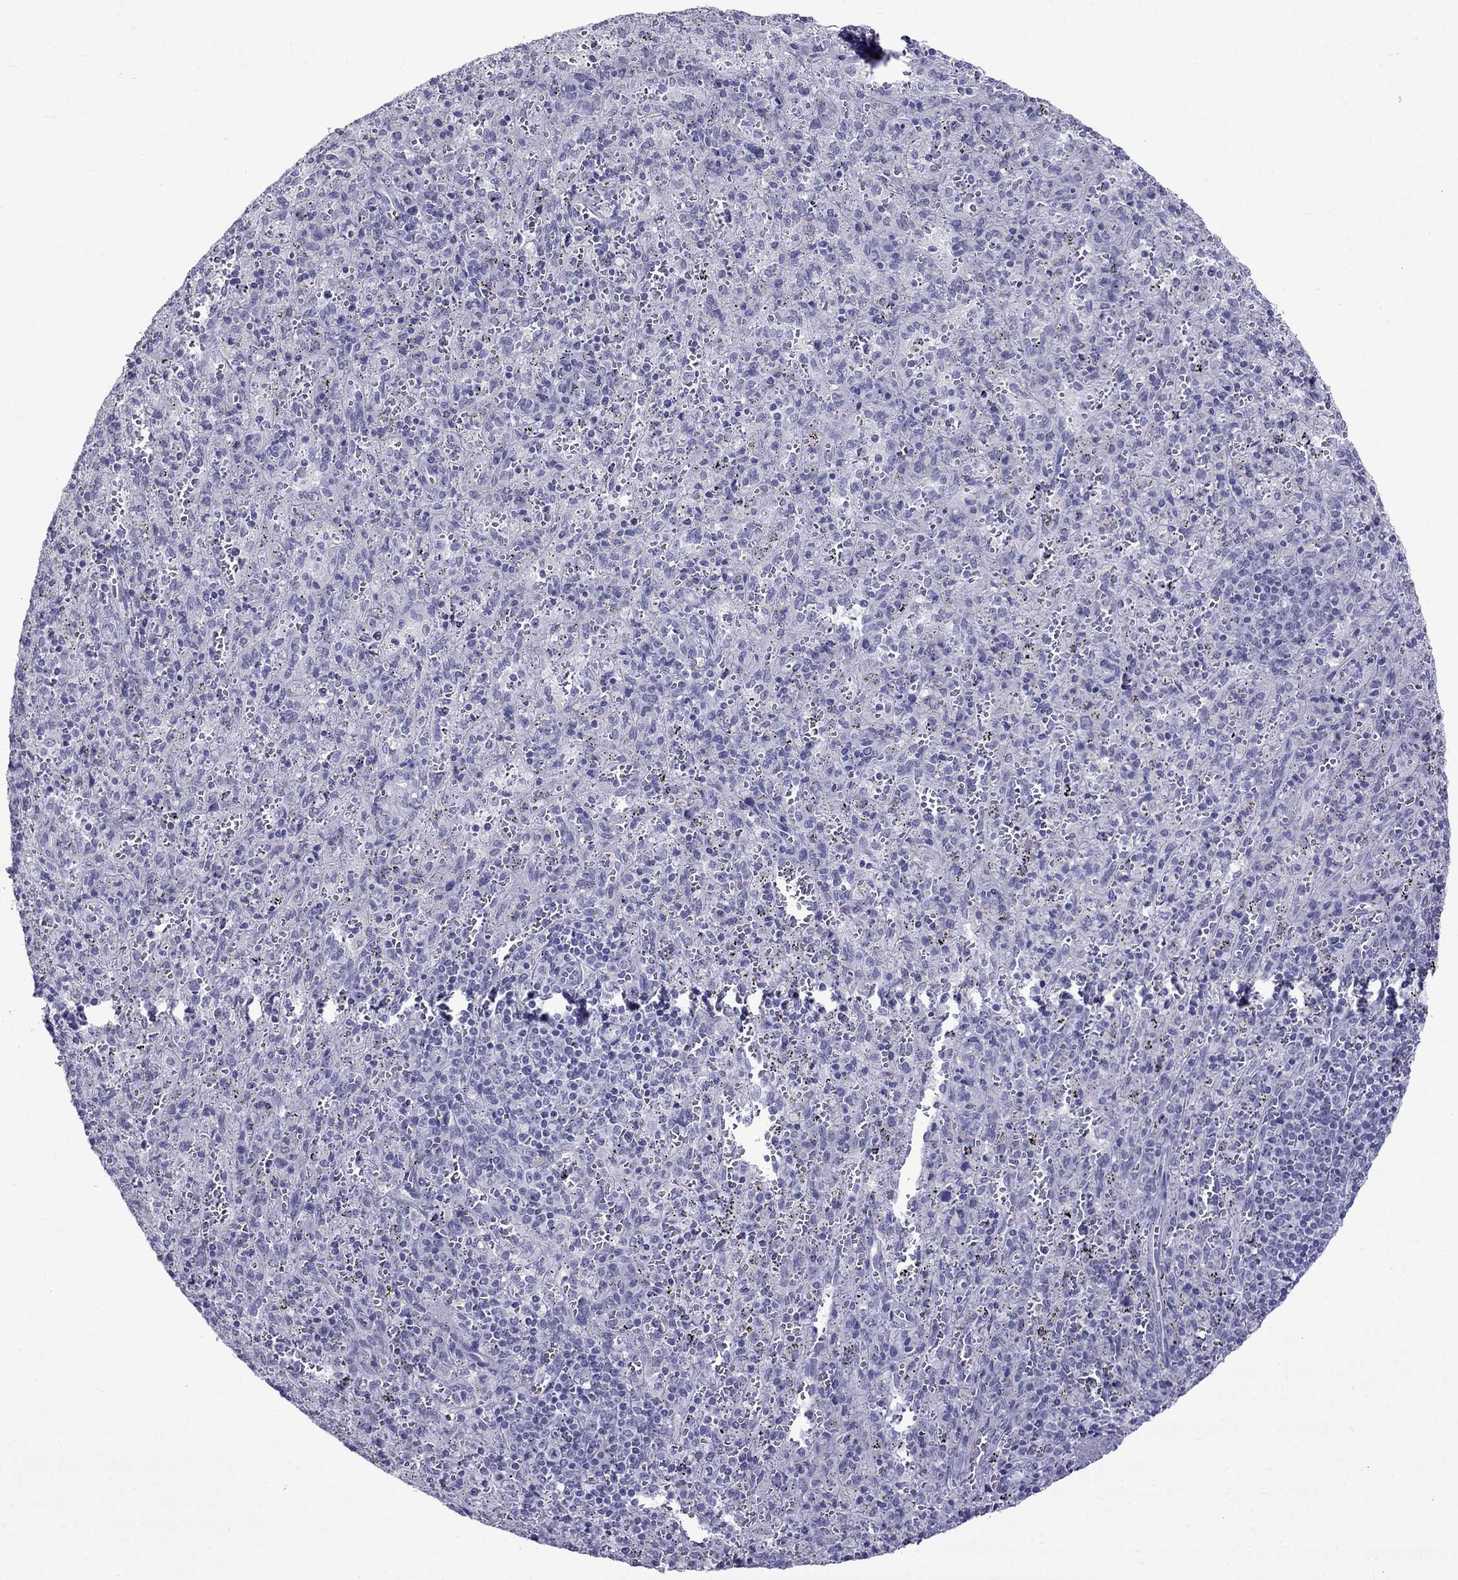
{"staining": {"intensity": "negative", "quantity": "none", "location": "none"}, "tissue": "spleen", "cell_type": "Cells in red pulp", "image_type": "normal", "snomed": [{"axis": "morphology", "description": "Normal tissue, NOS"}, {"axis": "topography", "description": "Spleen"}], "caption": "Immunohistochemistry (IHC) histopathology image of normal spleen: spleen stained with DAB reveals no significant protein staining in cells in red pulp.", "gene": "MGP", "patient": {"sex": "male", "age": 57}}